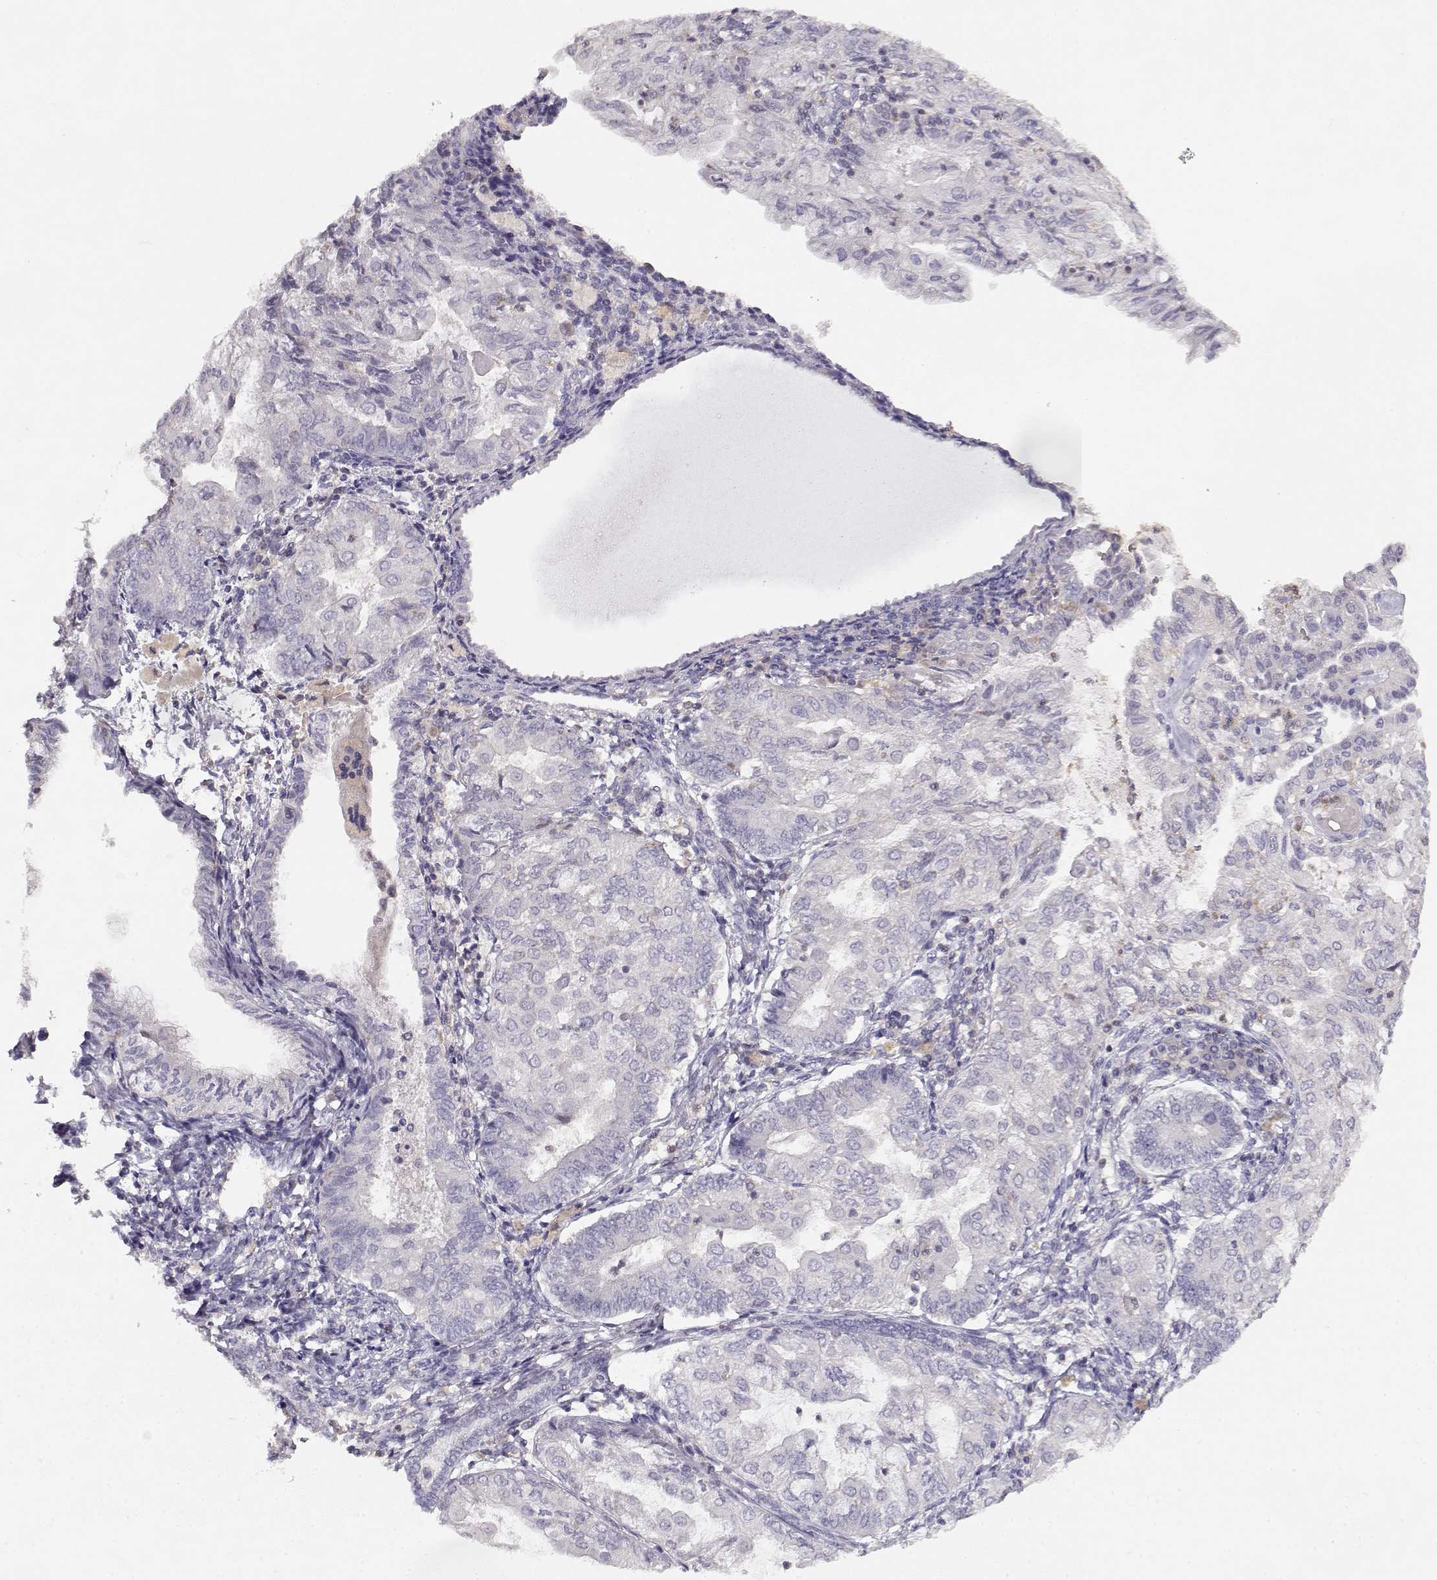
{"staining": {"intensity": "negative", "quantity": "none", "location": "none"}, "tissue": "endometrial cancer", "cell_type": "Tumor cells", "image_type": "cancer", "snomed": [{"axis": "morphology", "description": "Adenocarcinoma, NOS"}, {"axis": "topography", "description": "Endometrium"}], "caption": "Tumor cells show no significant staining in adenocarcinoma (endometrial).", "gene": "VAV1", "patient": {"sex": "female", "age": 68}}